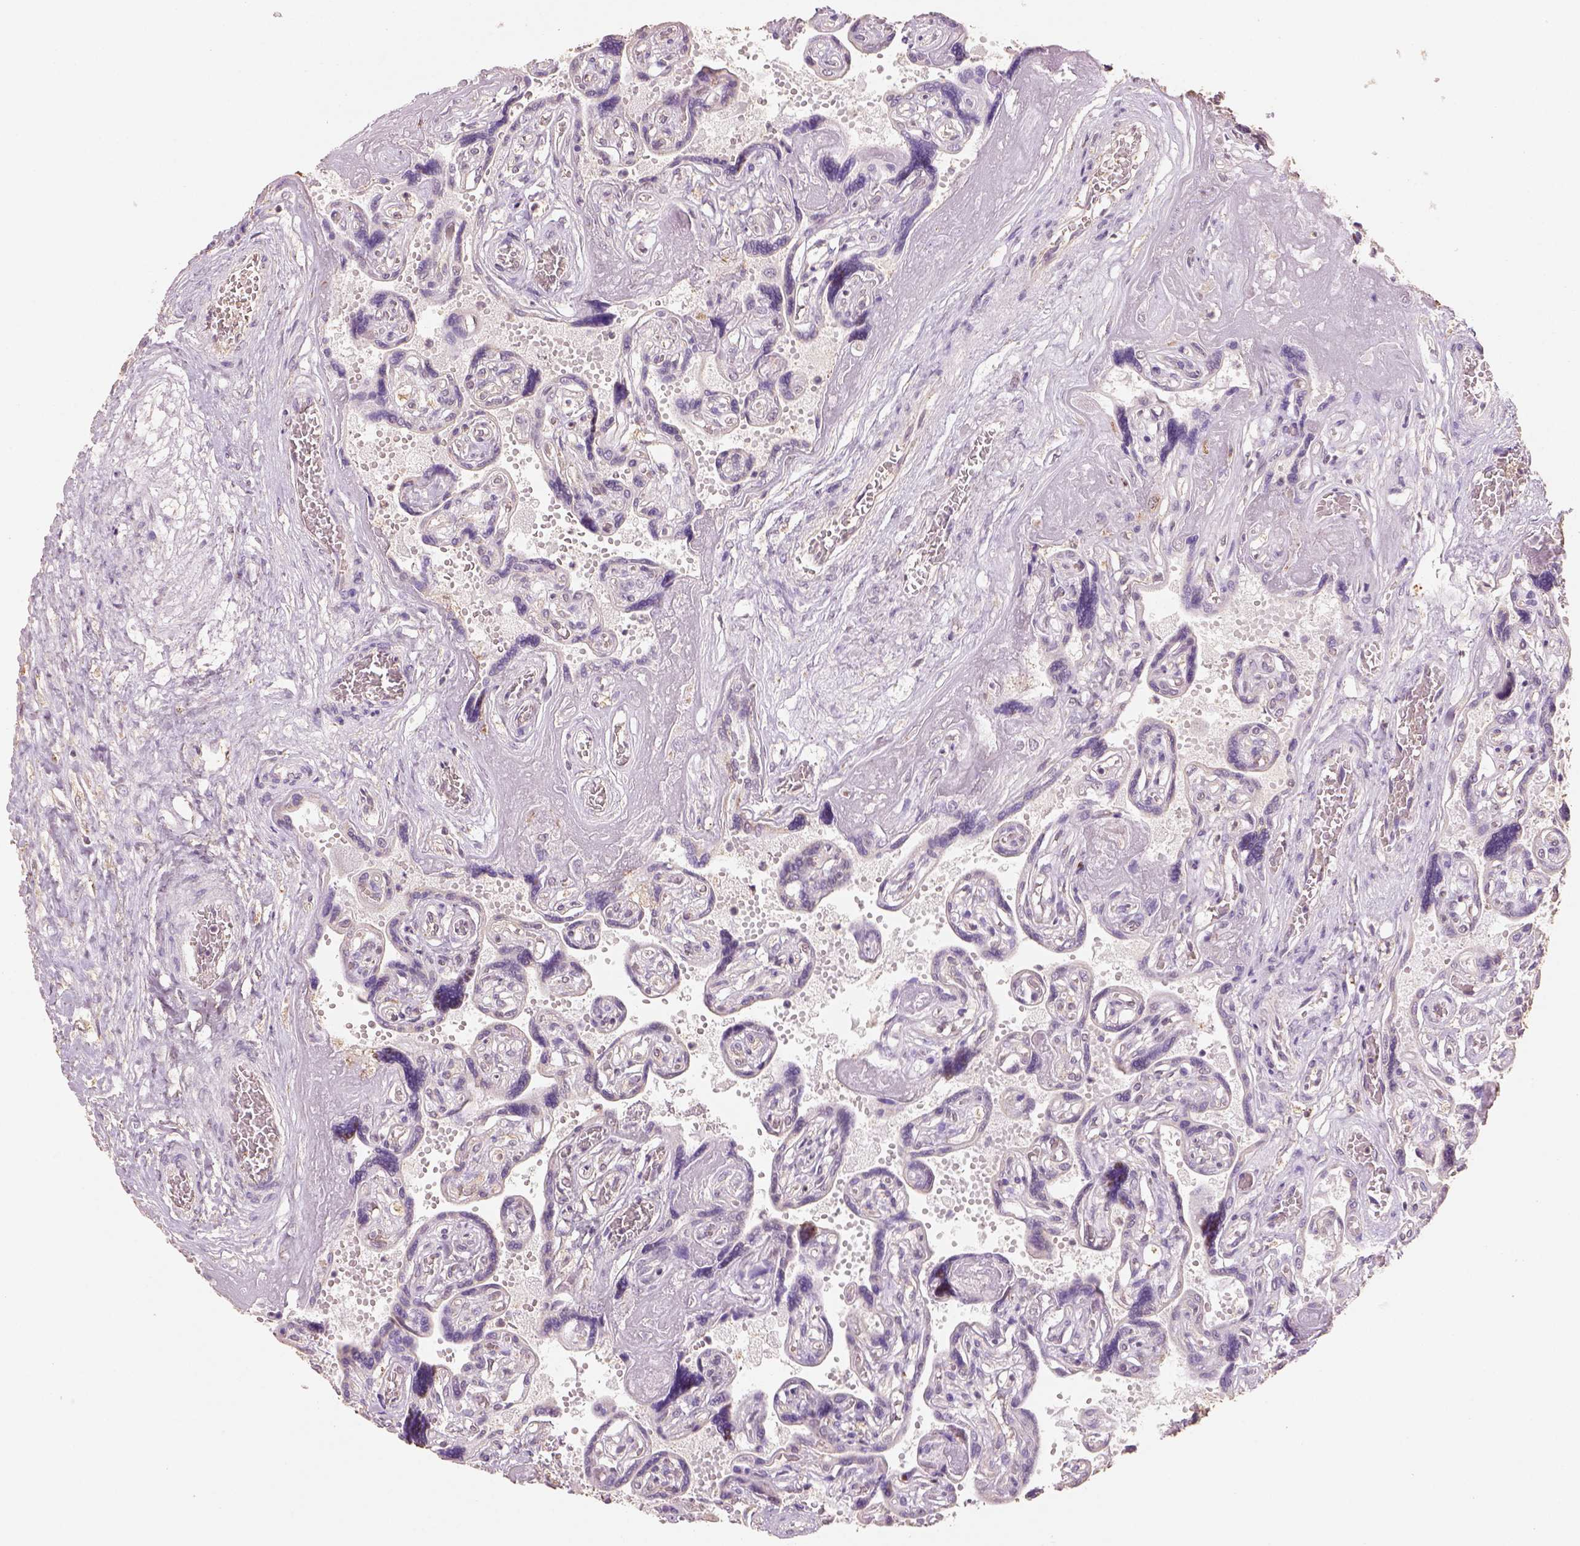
{"staining": {"intensity": "weak", "quantity": ">75%", "location": "cytoplasmic/membranous"}, "tissue": "placenta", "cell_type": "Decidual cells", "image_type": "normal", "snomed": [{"axis": "morphology", "description": "Normal tissue, NOS"}, {"axis": "topography", "description": "Placenta"}], "caption": "Protein staining of unremarkable placenta displays weak cytoplasmic/membranous staining in about >75% of decidual cells.", "gene": "AP2B1", "patient": {"sex": "female", "age": 32}}